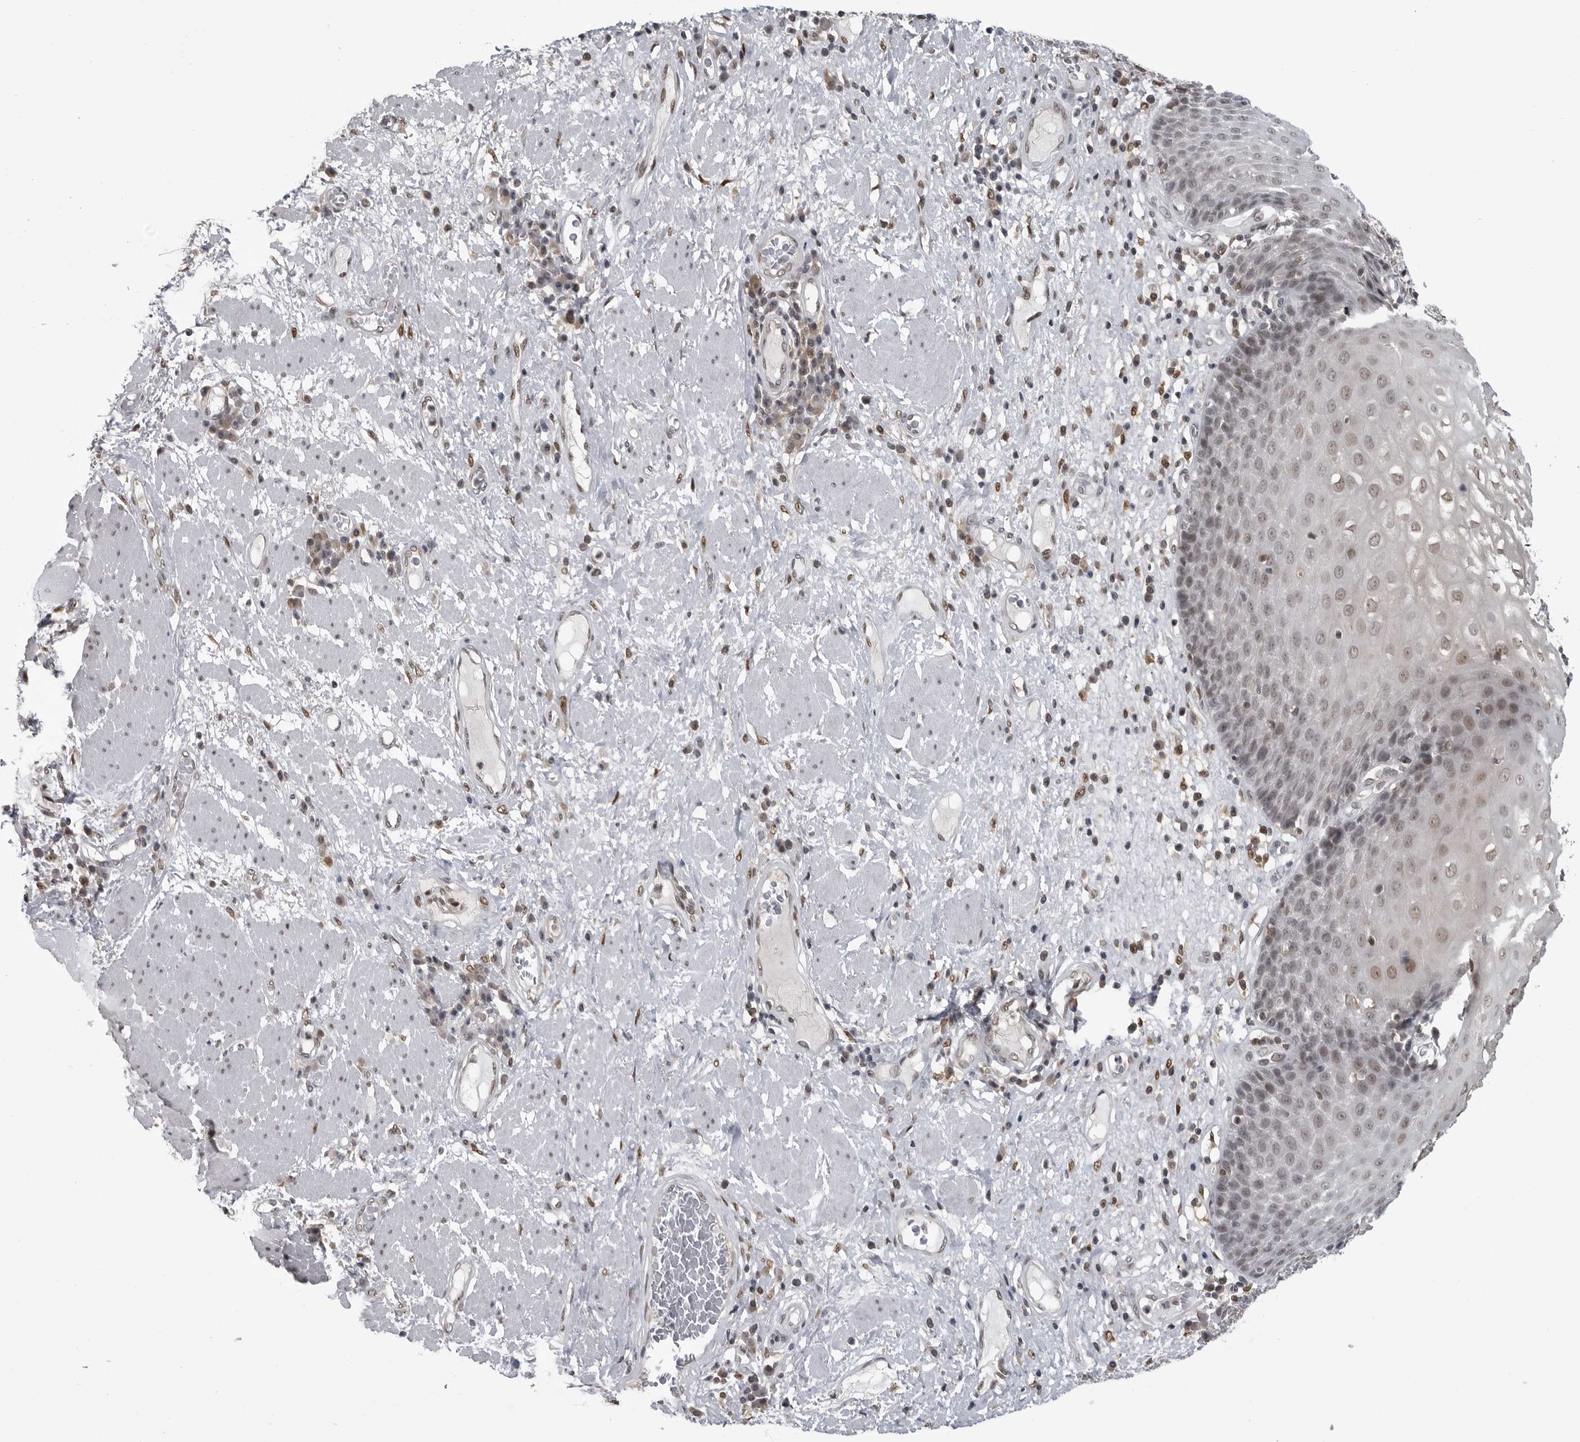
{"staining": {"intensity": "moderate", "quantity": "25%-75%", "location": "nuclear"}, "tissue": "esophagus", "cell_type": "Squamous epithelial cells", "image_type": "normal", "snomed": [{"axis": "morphology", "description": "Normal tissue, NOS"}, {"axis": "morphology", "description": "Adenocarcinoma, NOS"}, {"axis": "topography", "description": "Esophagus"}], "caption": "The histopathology image reveals a brown stain indicating the presence of a protein in the nuclear of squamous epithelial cells in esophagus.", "gene": "C8orf58", "patient": {"sex": "male", "age": 62}}